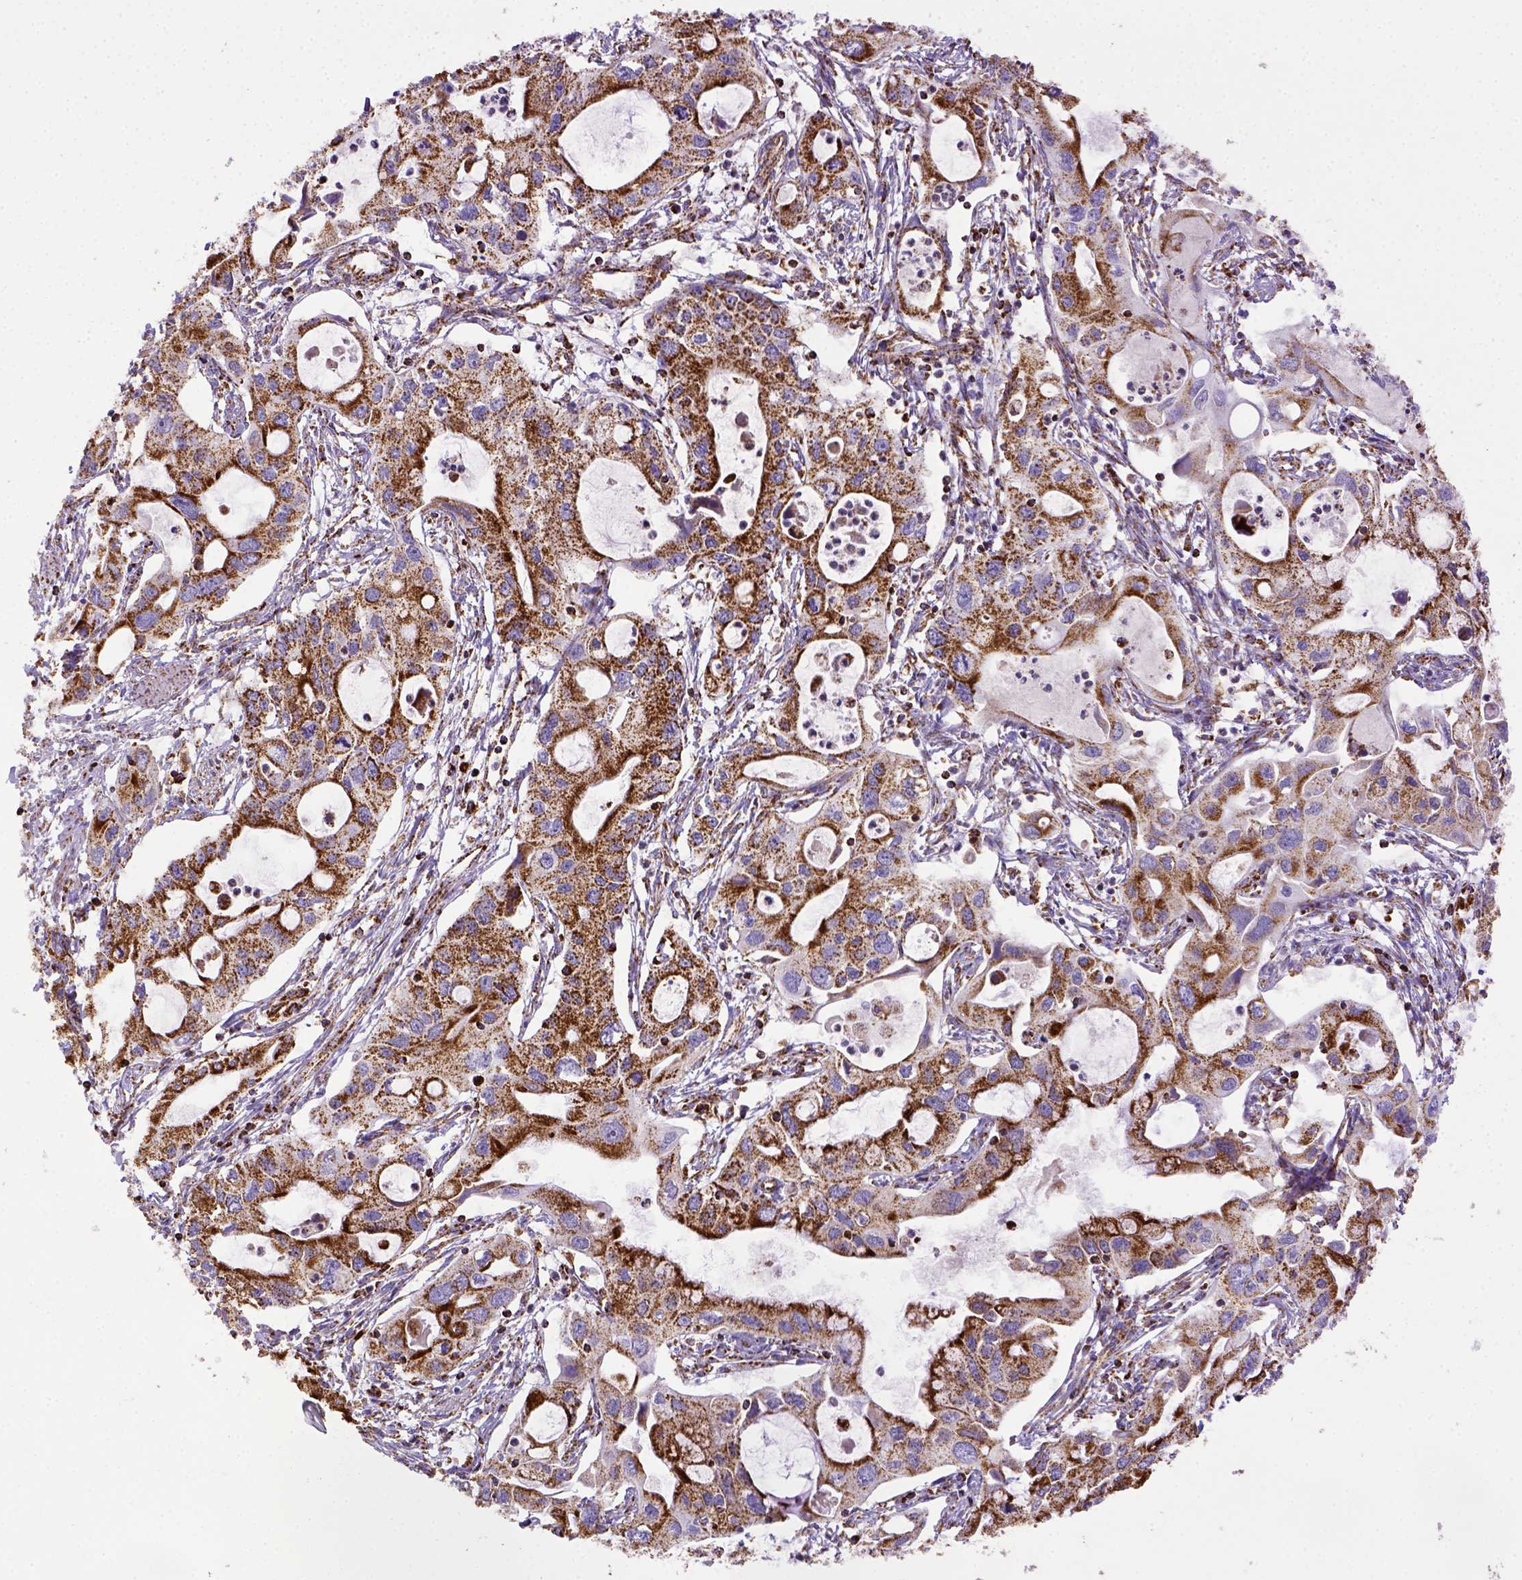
{"staining": {"intensity": "strong", "quantity": ">75%", "location": "cytoplasmic/membranous"}, "tissue": "pancreatic cancer", "cell_type": "Tumor cells", "image_type": "cancer", "snomed": [{"axis": "morphology", "description": "Adenocarcinoma, NOS"}, {"axis": "topography", "description": "Pancreas"}], "caption": "Immunohistochemistry (IHC) (DAB) staining of pancreatic adenocarcinoma reveals strong cytoplasmic/membranous protein staining in about >75% of tumor cells. The protein is stained brown, and the nuclei are stained in blue (DAB IHC with brightfield microscopy, high magnification).", "gene": "MT-CO1", "patient": {"sex": "male", "age": 60}}